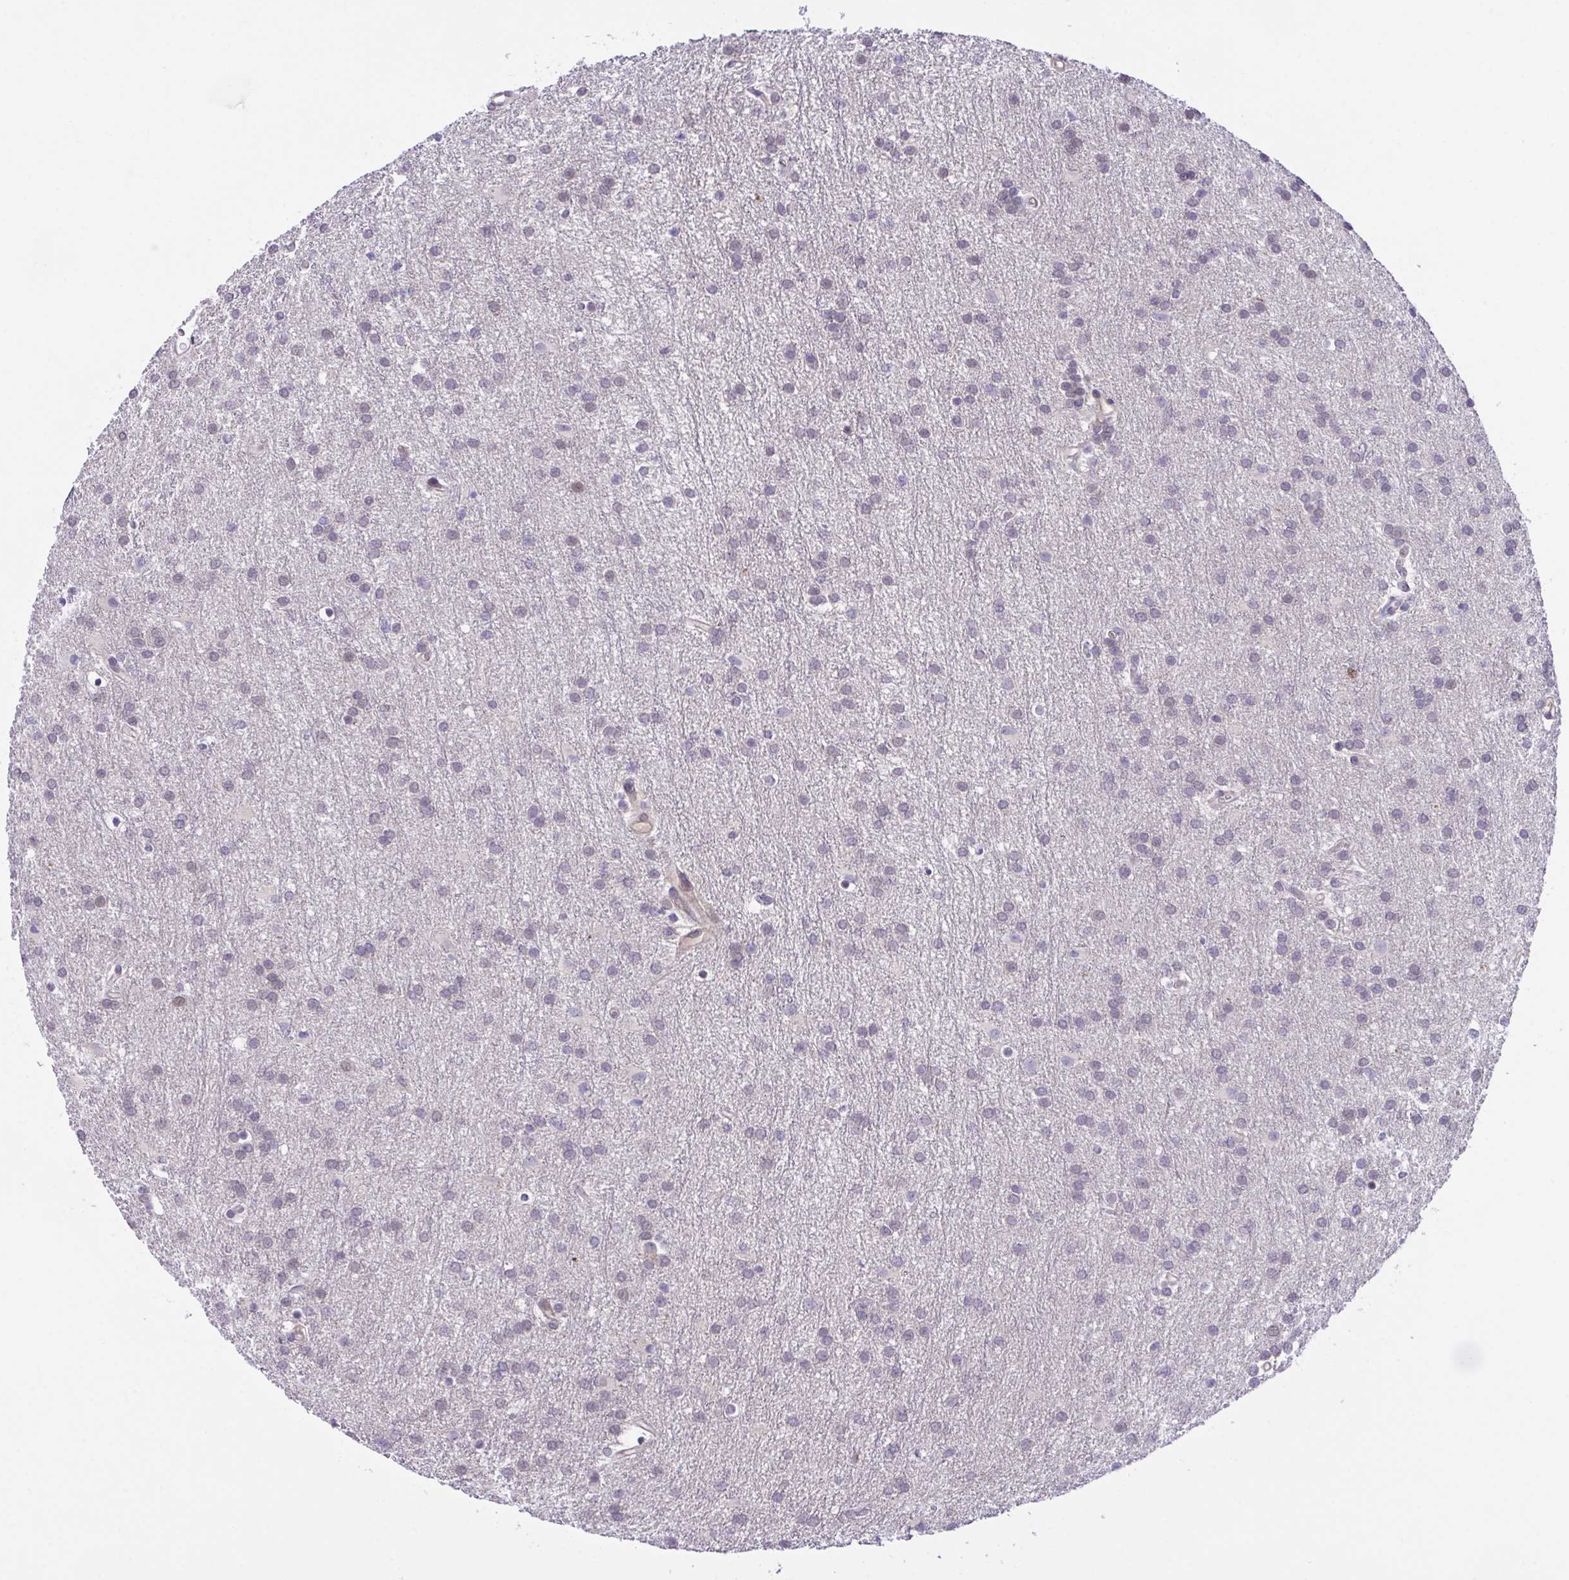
{"staining": {"intensity": "negative", "quantity": "none", "location": "none"}, "tissue": "glioma", "cell_type": "Tumor cells", "image_type": "cancer", "snomed": [{"axis": "morphology", "description": "Glioma, malignant, Low grade"}, {"axis": "topography", "description": "Brain"}], "caption": "DAB immunohistochemical staining of malignant glioma (low-grade) shows no significant expression in tumor cells.", "gene": "ZNF444", "patient": {"sex": "female", "age": 32}}